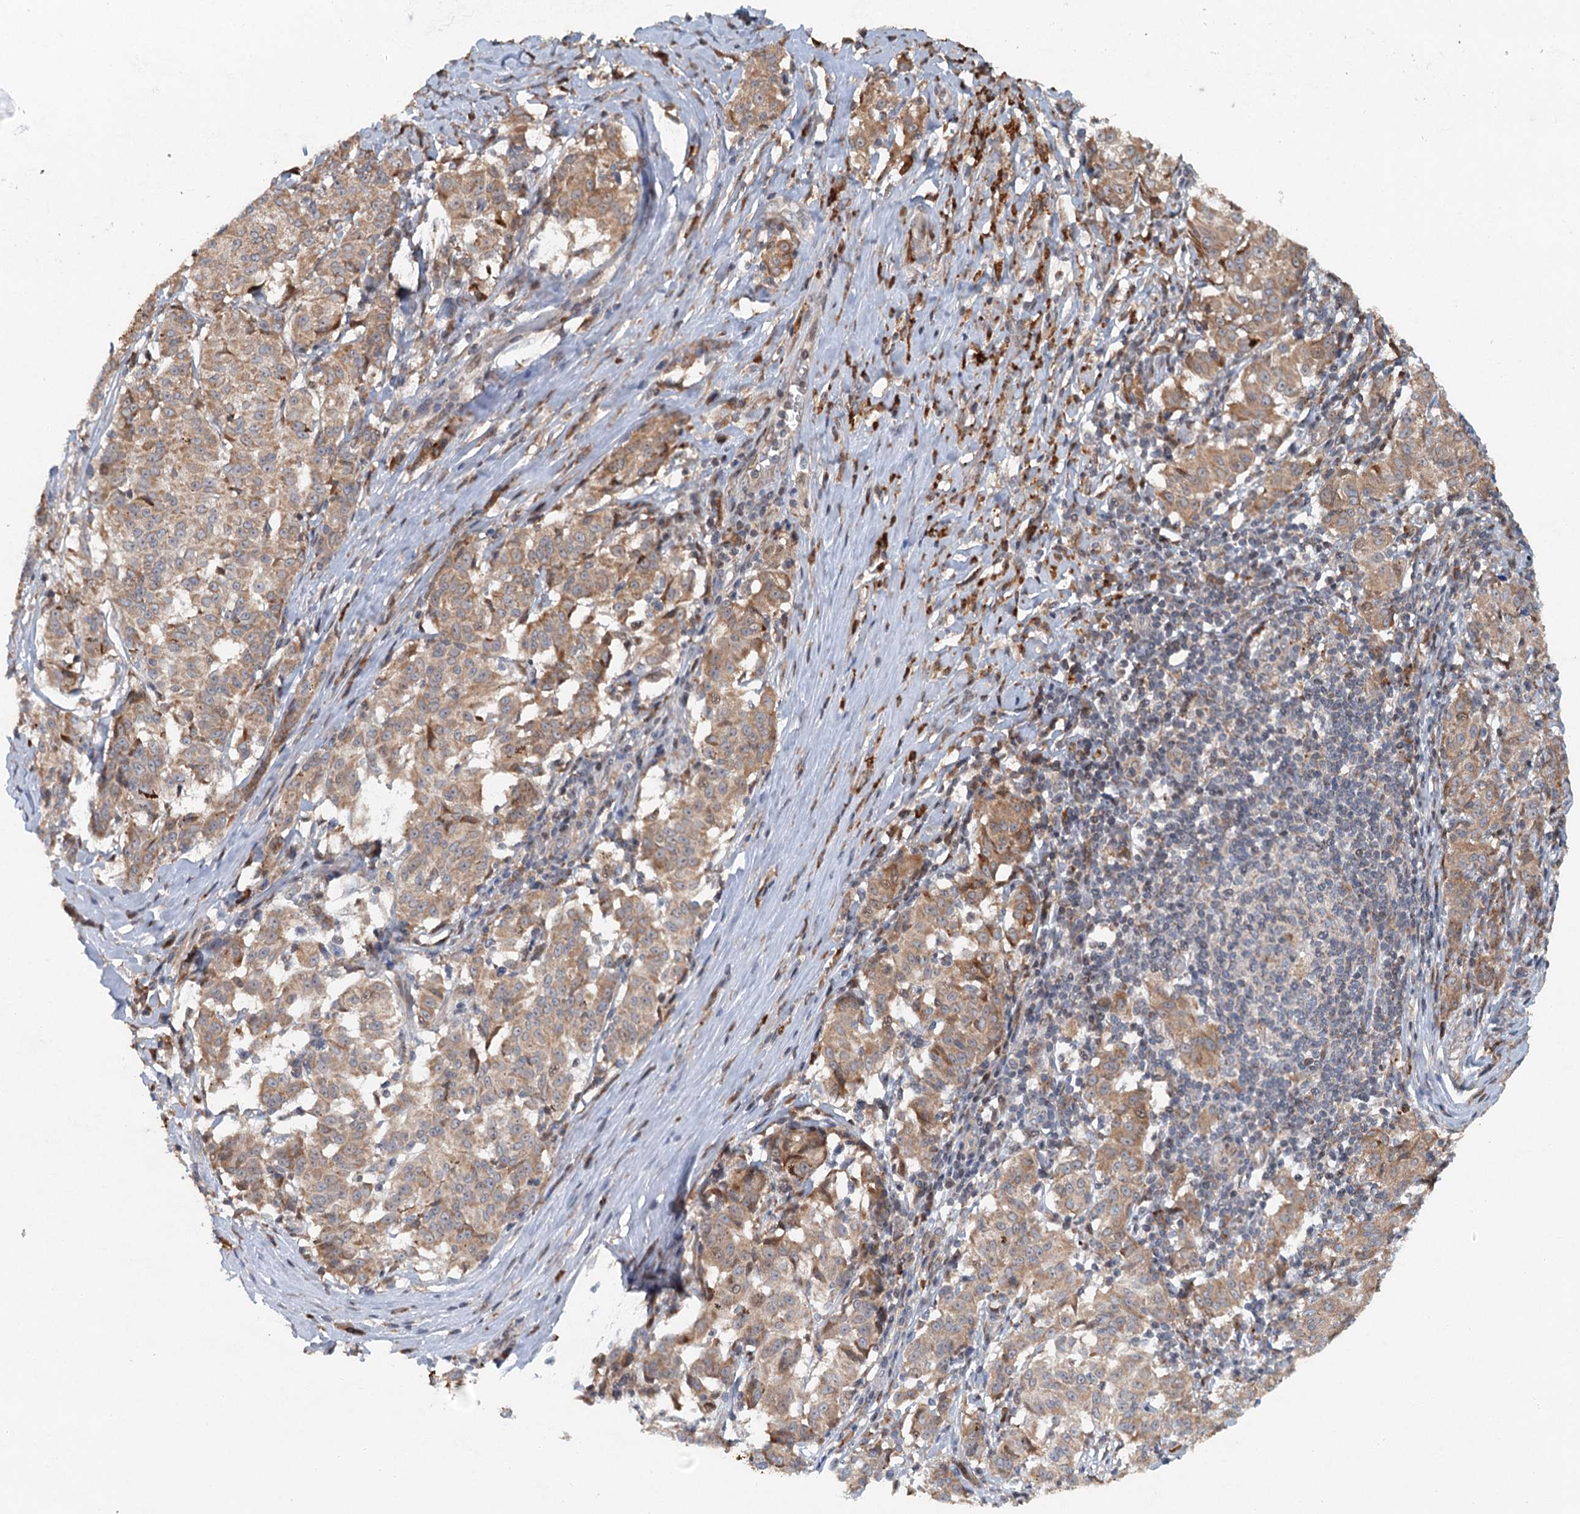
{"staining": {"intensity": "weak", "quantity": ">75%", "location": "cytoplasmic/membranous"}, "tissue": "melanoma", "cell_type": "Tumor cells", "image_type": "cancer", "snomed": [{"axis": "morphology", "description": "Malignant melanoma, NOS"}, {"axis": "topography", "description": "Skin"}], "caption": "Melanoma stained with a protein marker displays weak staining in tumor cells.", "gene": "SRPX2", "patient": {"sex": "female", "age": 72}}